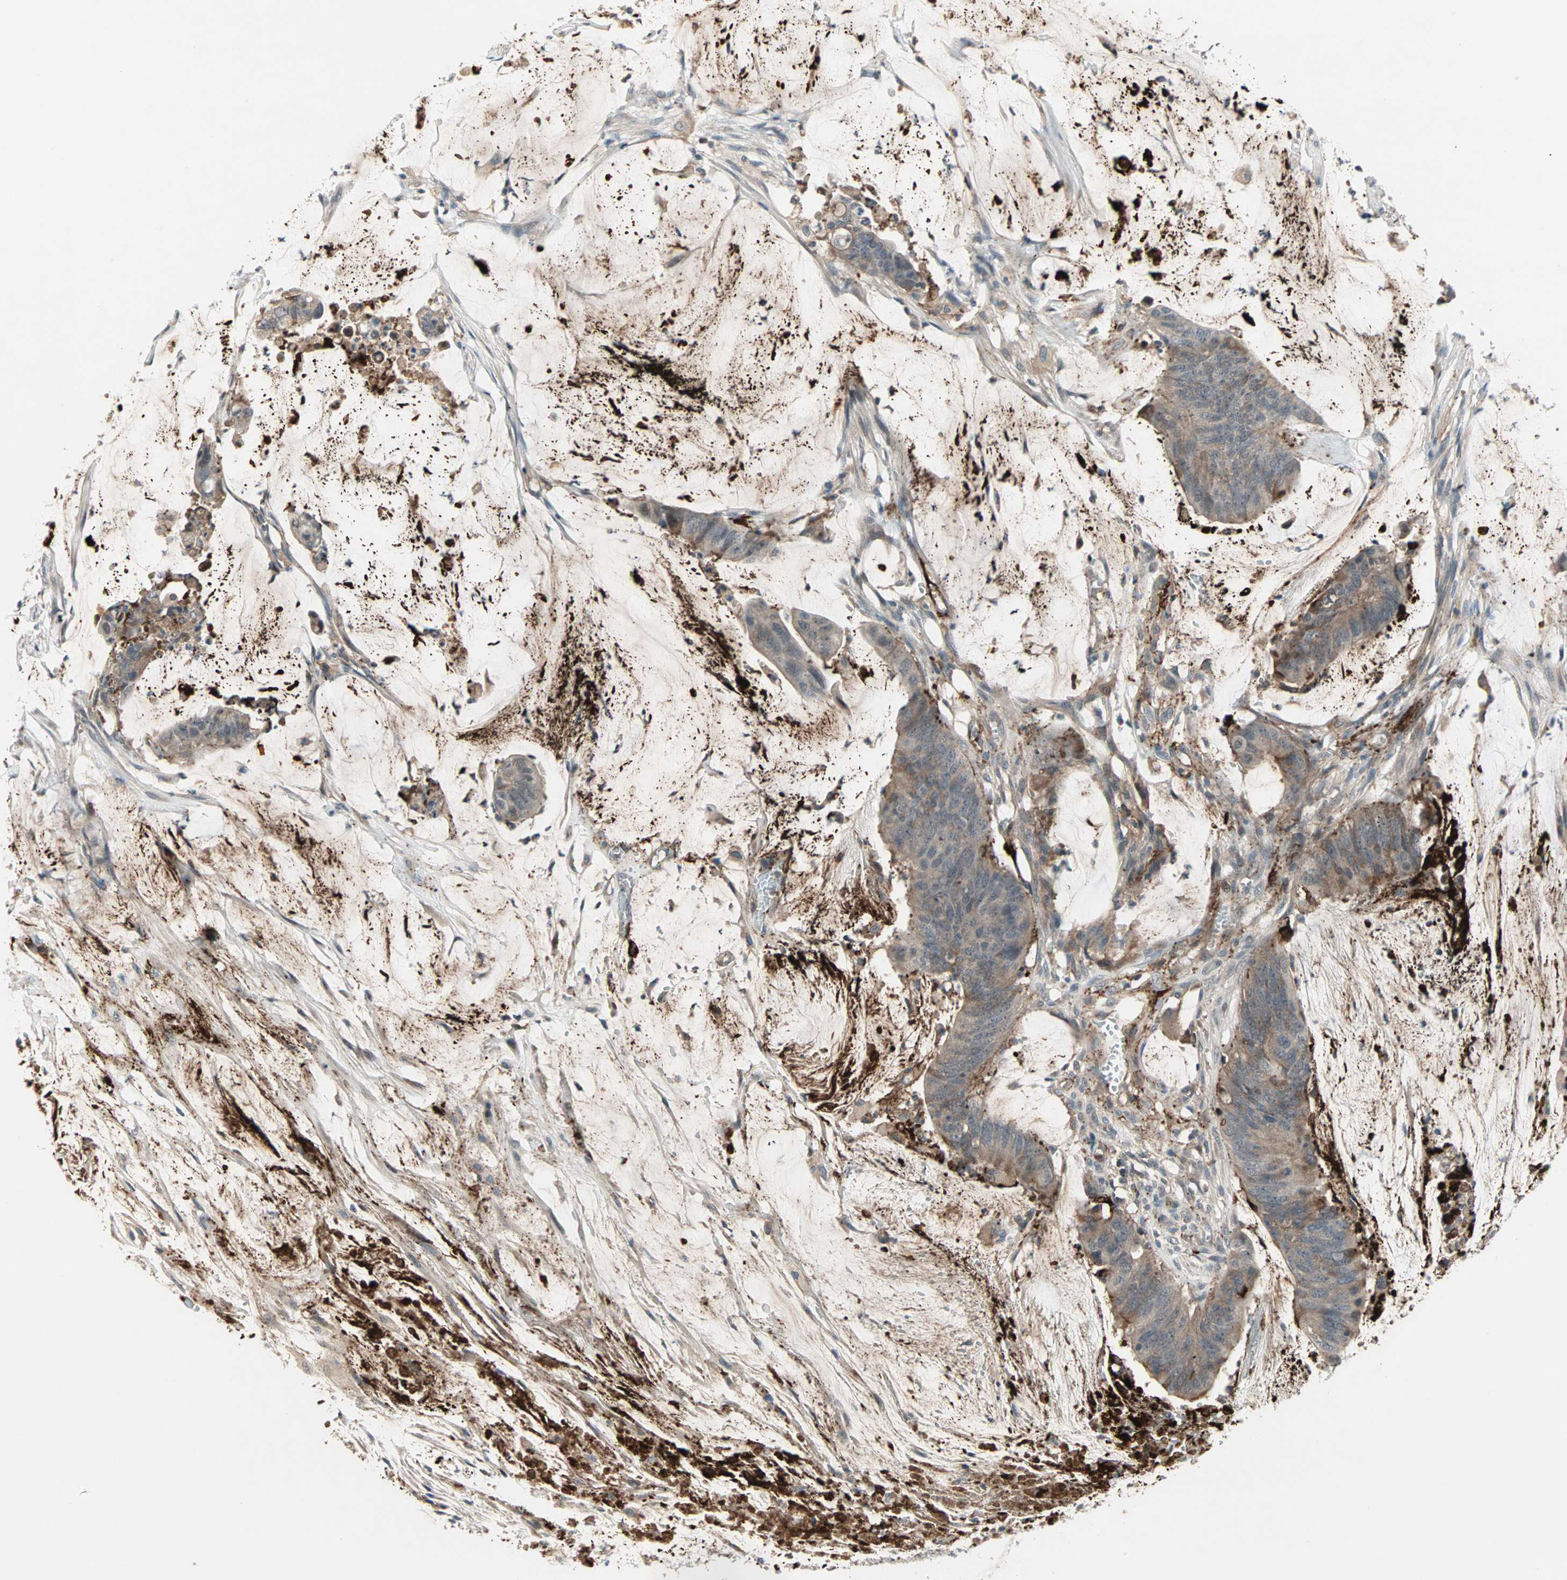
{"staining": {"intensity": "weak", "quantity": "25%-75%", "location": "cytoplasmic/membranous"}, "tissue": "colorectal cancer", "cell_type": "Tumor cells", "image_type": "cancer", "snomed": [{"axis": "morphology", "description": "Adenocarcinoma, NOS"}, {"axis": "topography", "description": "Rectum"}], "caption": "Weak cytoplasmic/membranous expression for a protein is present in about 25%-75% of tumor cells of colorectal cancer using IHC.", "gene": "PROS1", "patient": {"sex": "female", "age": 66}}